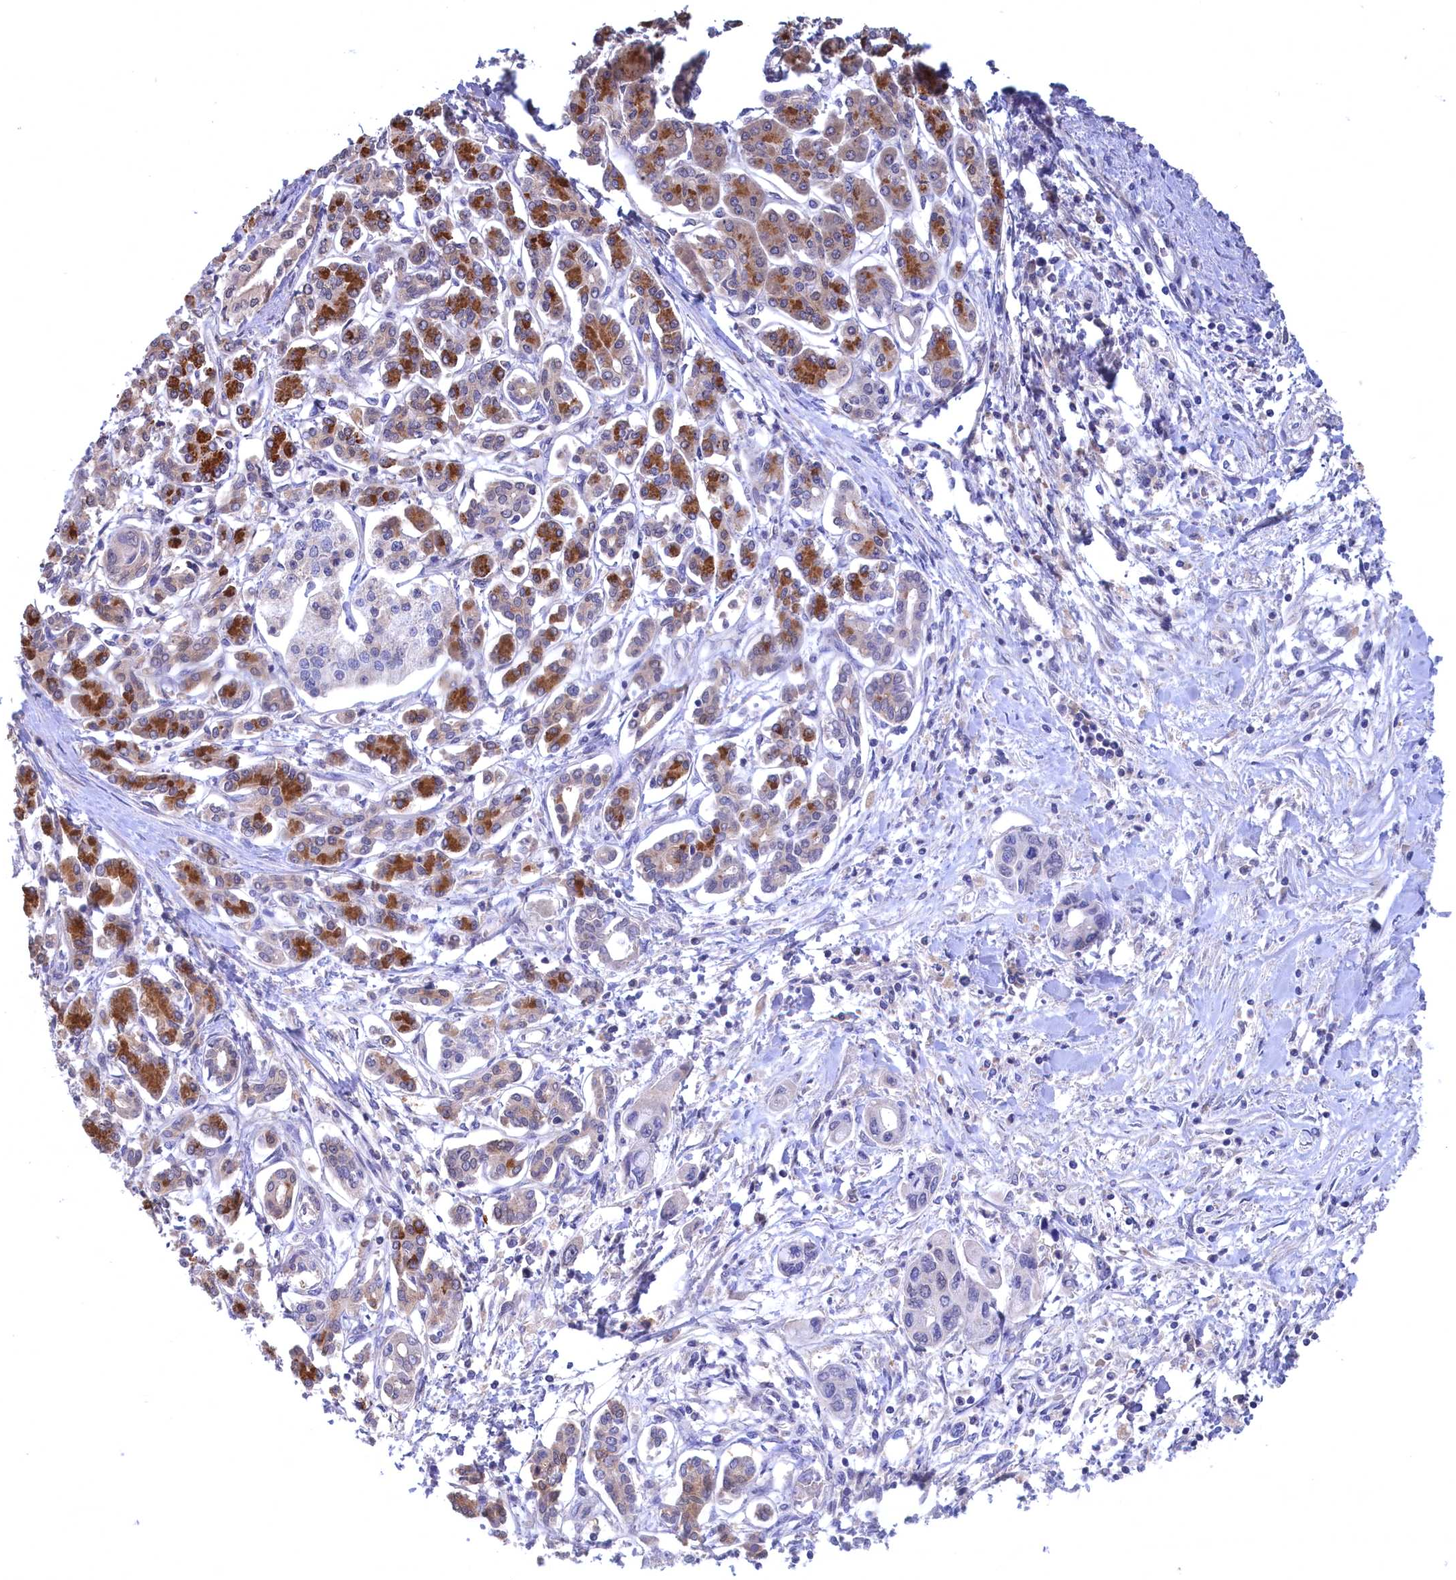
{"staining": {"intensity": "negative", "quantity": "none", "location": "none"}, "tissue": "pancreatic cancer", "cell_type": "Tumor cells", "image_type": "cancer", "snomed": [{"axis": "morphology", "description": "Normal tissue, NOS"}, {"axis": "morphology", "description": "Adenocarcinoma, NOS"}, {"axis": "topography", "description": "Pancreas"}], "caption": "An image of pancreatic cancer (adenocarcinoma) stained for a protein shows no brown staining in tumor cells.", "gene": "C11orf54", "patient": {"sex": "female", "age": 64}}